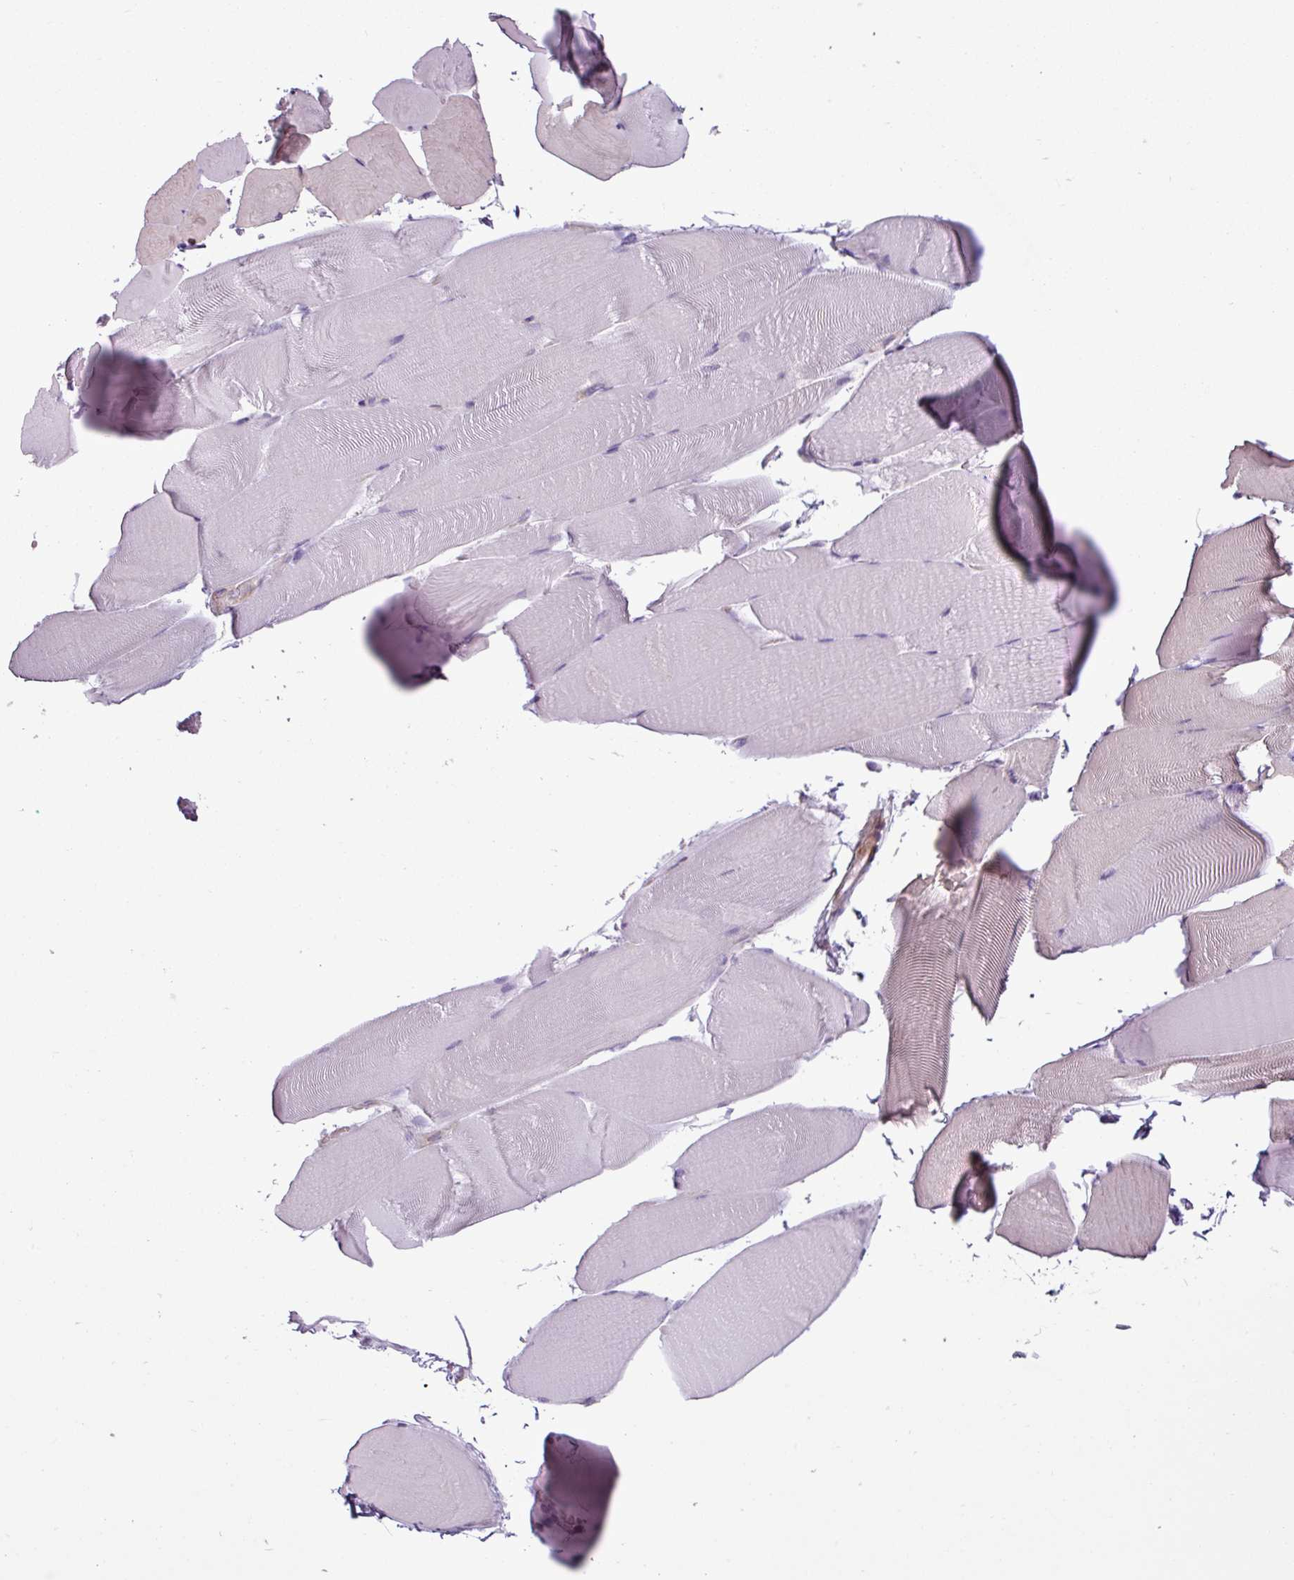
{"staining": {"intensity": "negative", "quantity": "none", "location": "none"}, "tissue": "skeletal muscle", "cell_type": "Myocytes", "image_type": "normal", "snomed": [{"axis": "morphology", "description": "Normal tissue, NOS"}, {"axis": "topography", "description": "Skeletal muscle"}], "caption": "This is an immunohistochemistry micrograph of benign skeletal muscle. There is no expression in myocytes.", "gene": "SH3BGRL", "patient": {"sex": "female", "age": 64}}